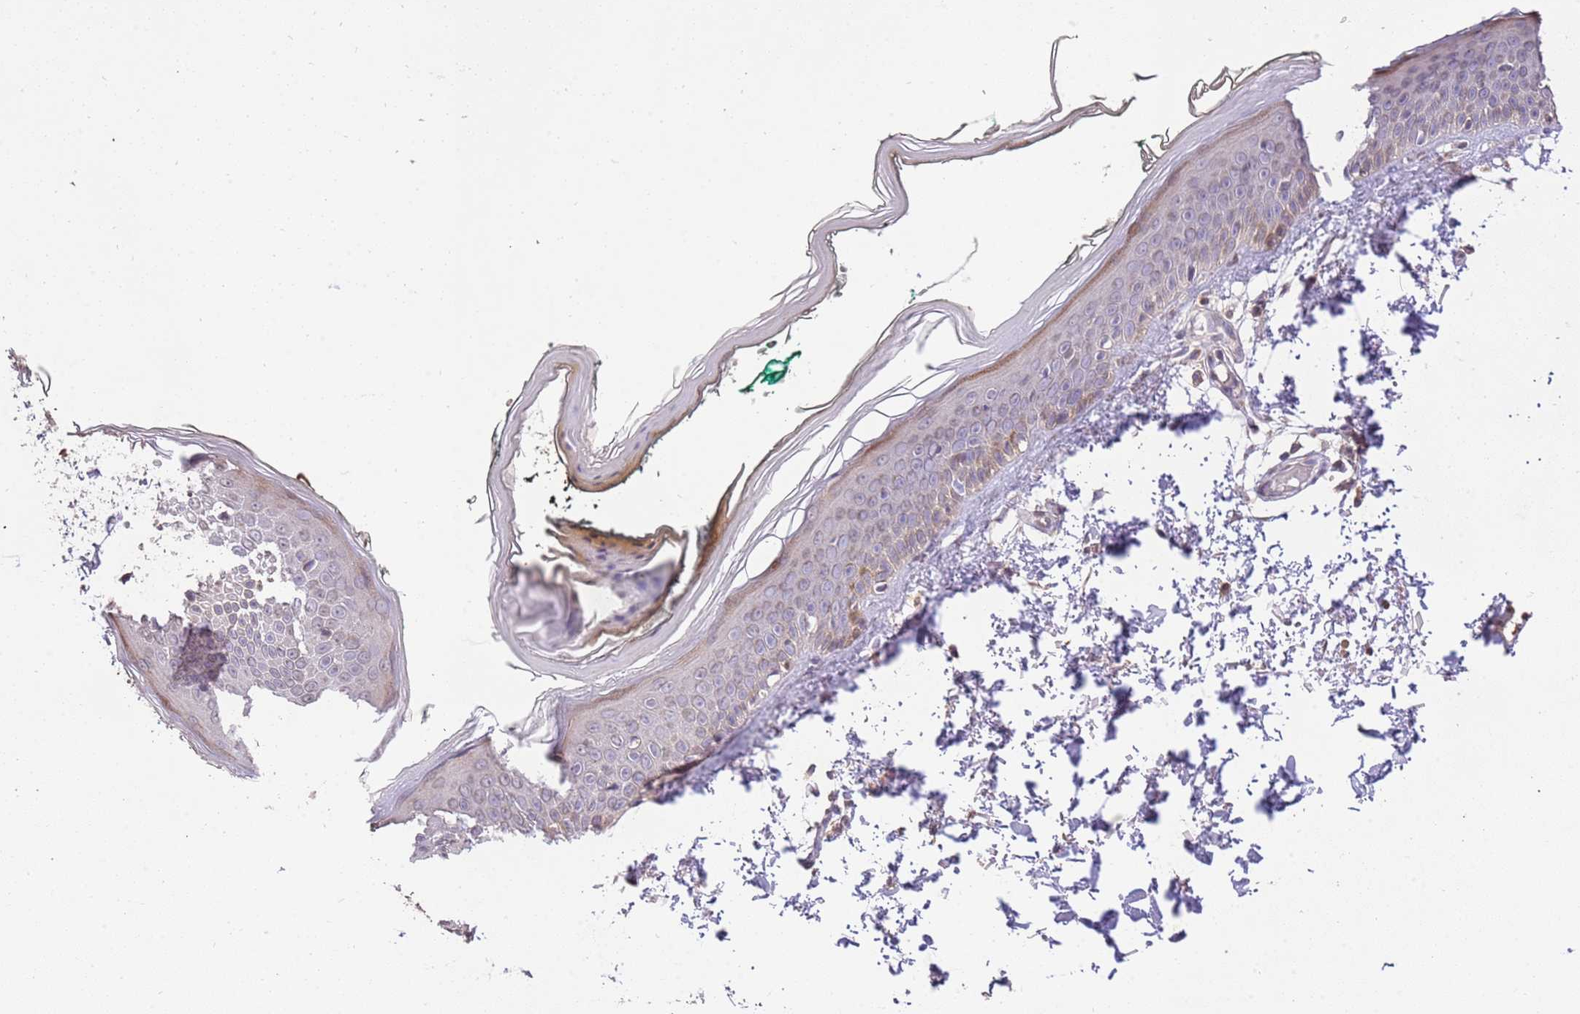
{"staining": {"intensity": "negative", "quantity": "none", "location": "none"}, "tissue": "skin", "cell_type": "Fibroblasts", "image_type": "normal", "snomed": [{"axis": "morphology", "description": "Normal tissue, NOS"}, {"axis": "topography", "description": "Skin"}], "caption": "Immunohistochemistry micrograph of benign skin: human skin stained with DAB reveals no significant protein positivity in fibroblasts.", "gene": "SLC16A4", "patient": {"sex": "male", "age": 62}}